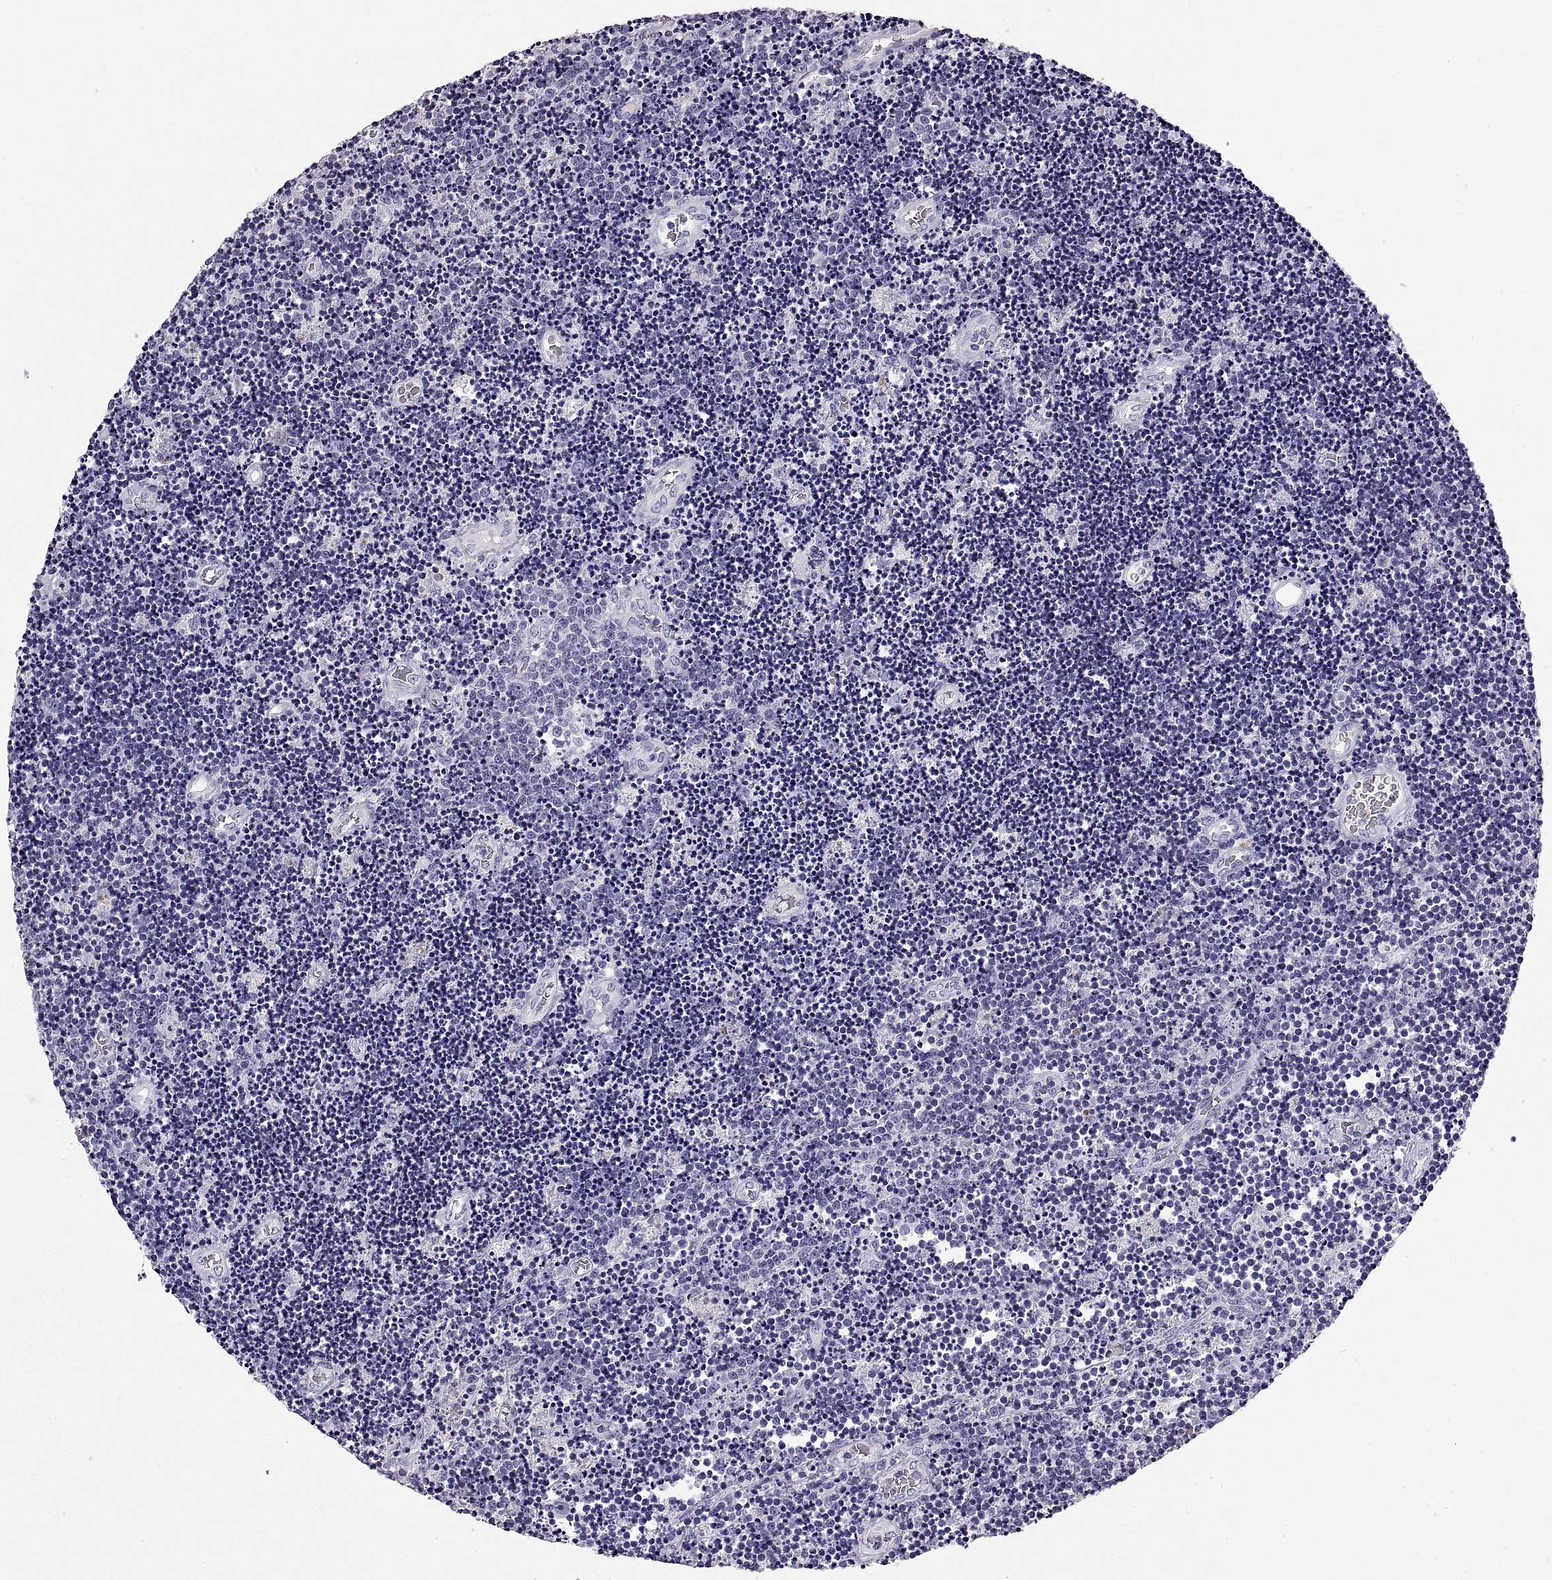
{"staining": {"intensity": "negative", "quantity": "none", "location": "none"}, "tissue": "lymphoma", "cell_type": "Tumor cells", "image_type": "cancer", "snomed": [{"axis": "morphology", "description": "Malignant lymphoma, non-Hodgkin's type, Low grade"}, {"axis": "topography", "description": "Brain"}], "caption": "Immunohistochemistry image of human malignant lymphoma, non-Hodgkin's type (low-grade) stained for a protein (brown), which exhibits no expression in tumor cells.", "gene": "WFDC8", "patient": {"sex": "female", "age": 66}}